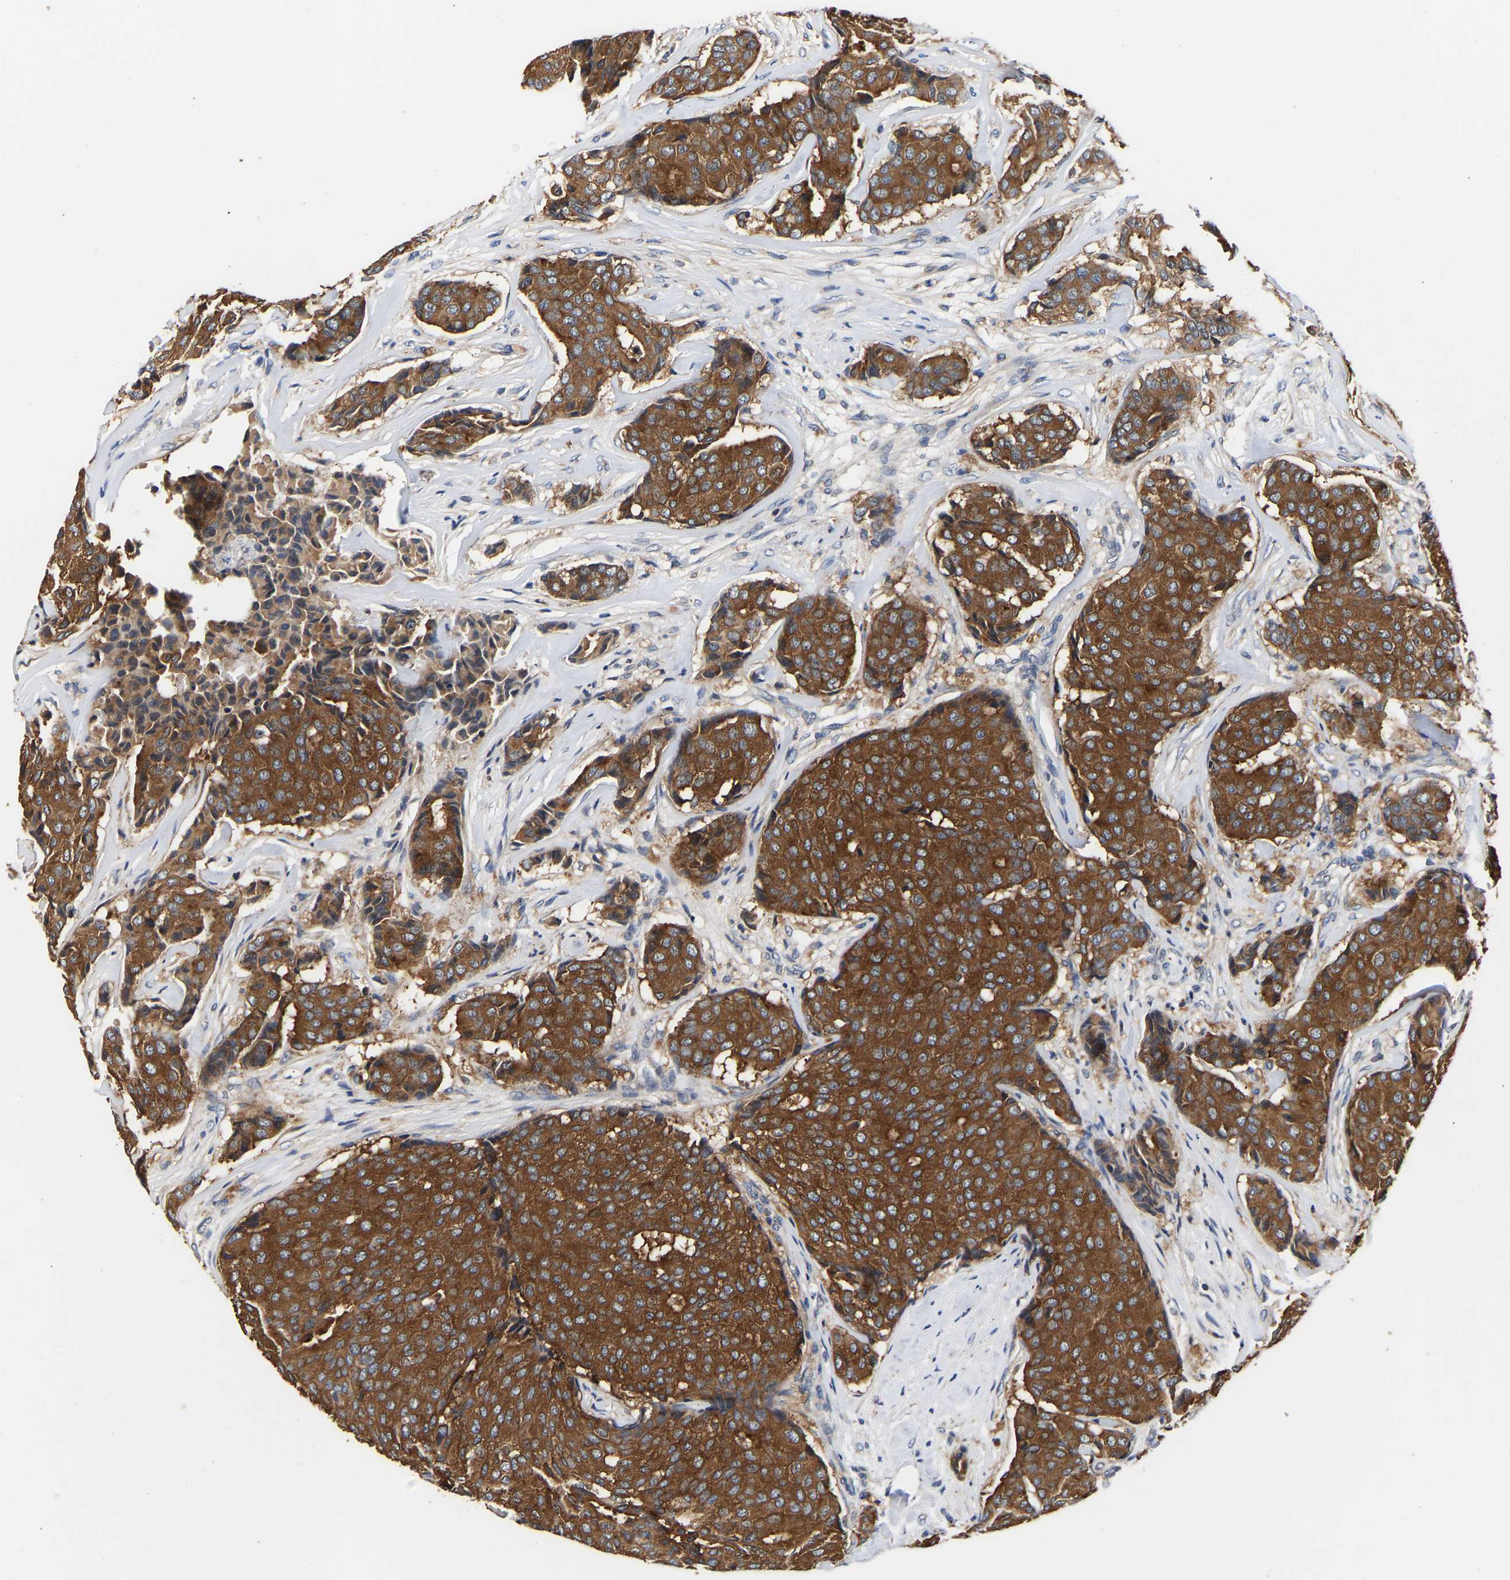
{"staining": {"intensity": "strong", "quantity": ">75%", "location": "cytoplasmic/membranous"}, "tissue": "breast cancer", "cell_type": "Tumor cells", "image_type": "cancer", "snomed": [{"axis": "morphology", "description": "Duct carcinoma"}, {"axis": "topography", "description": "Breast"}], "caption": "Immunohistochemical staining of breast infiltrating ductal carcinoma demonstrates high levels of strong cytoplasmic/membranous protein expression in about >75% of tumor cells.", "gene": "LRBA", "patient": {"sex": "female", "age": 75}}